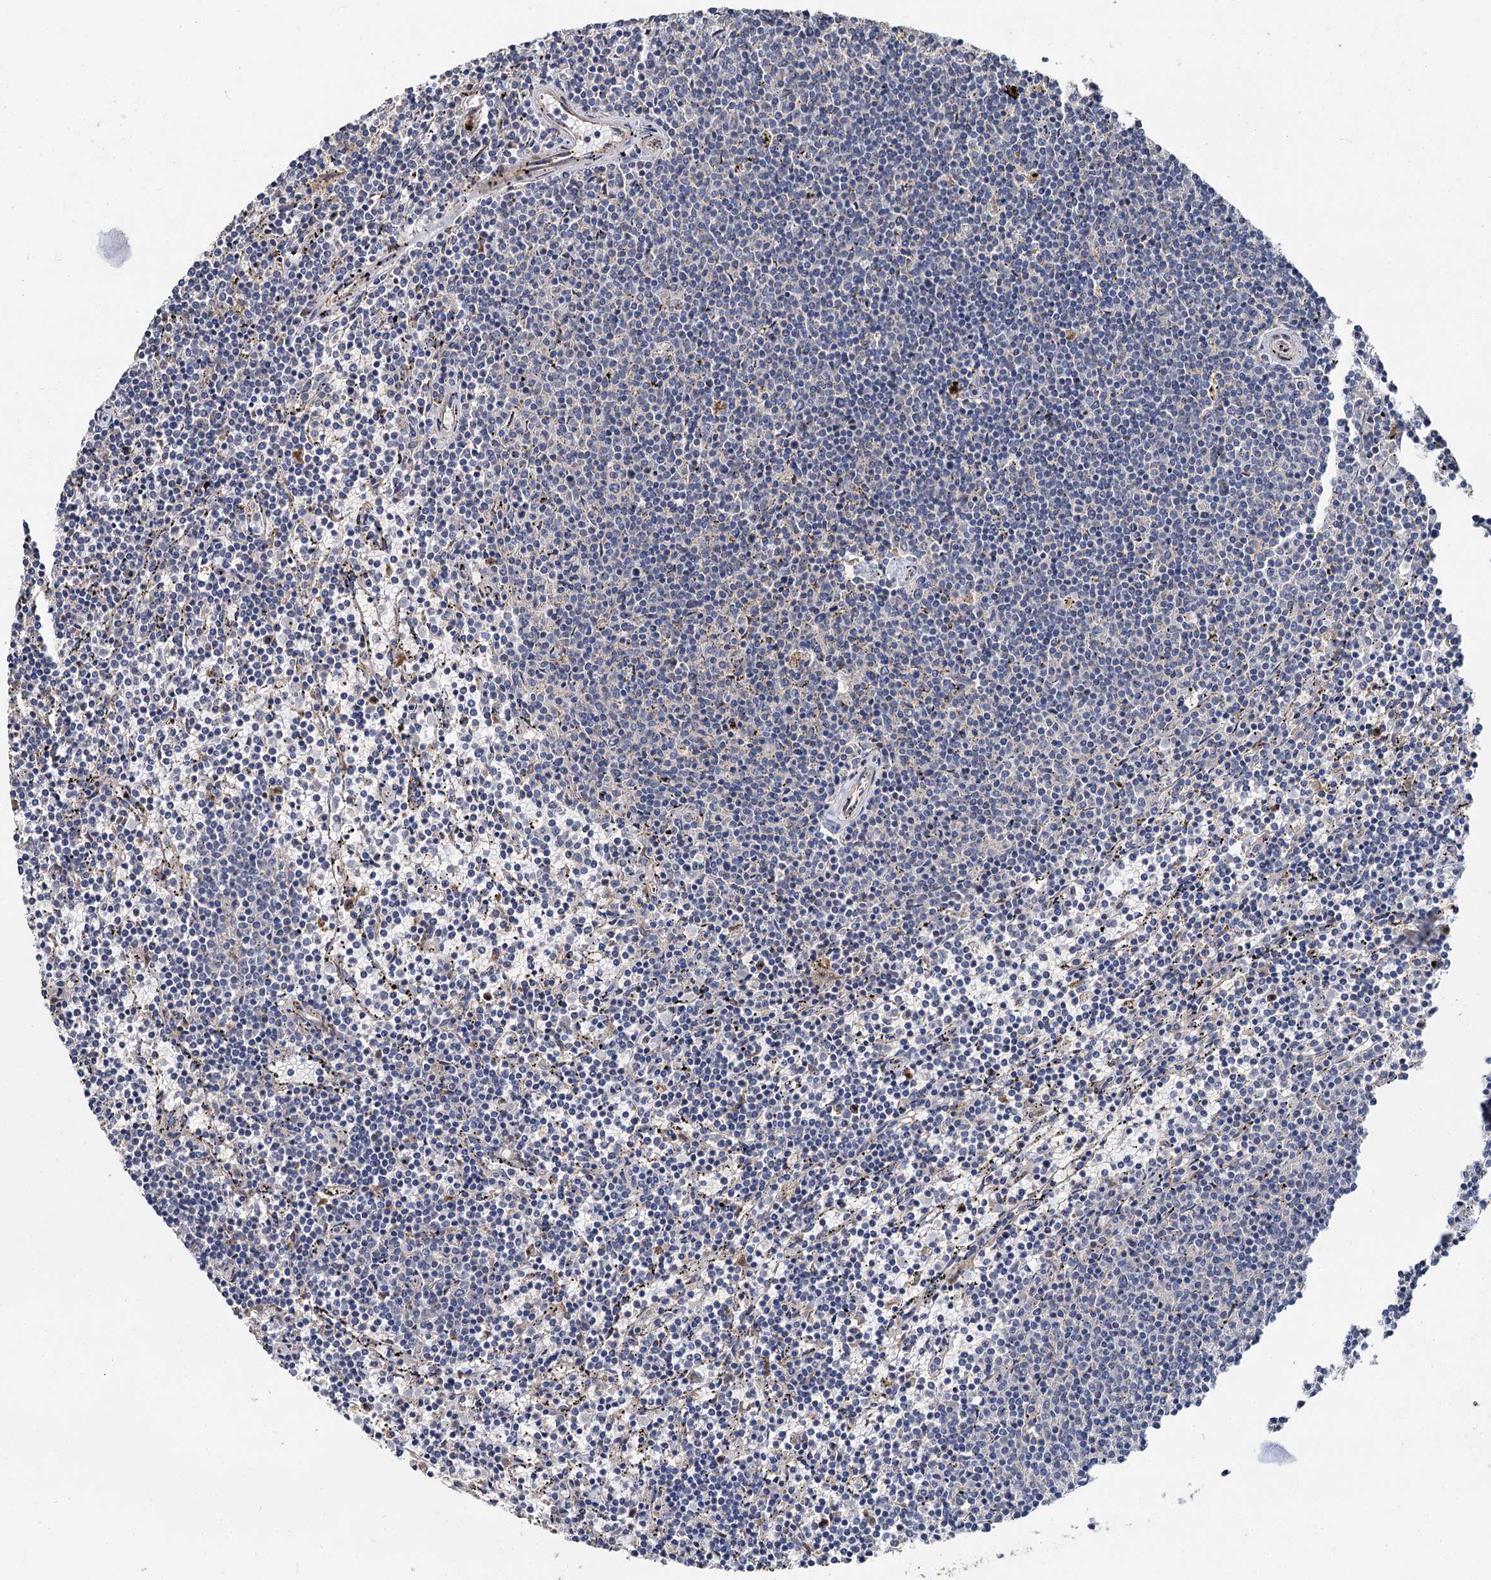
{"staining": {"intensity": "negative", "quantity": "none", "location": "none"}, "tissue": "lymphoma", "cell_type": "Tumor cells", "image_type": "cancer", "snomed": [{"axis": "morphology", "description": "Malignant lymphoma, non-Hodgkin's type, Low grade"}, {"axis": "topography", "description": "Spleen"}], "caption": "Tumor cells show no significant staining in malignant lymphoma, non-Hodgkin's type (low-grade).", "gene": "SPRYD3", "patient": {"sex": "female", "age": 50}}